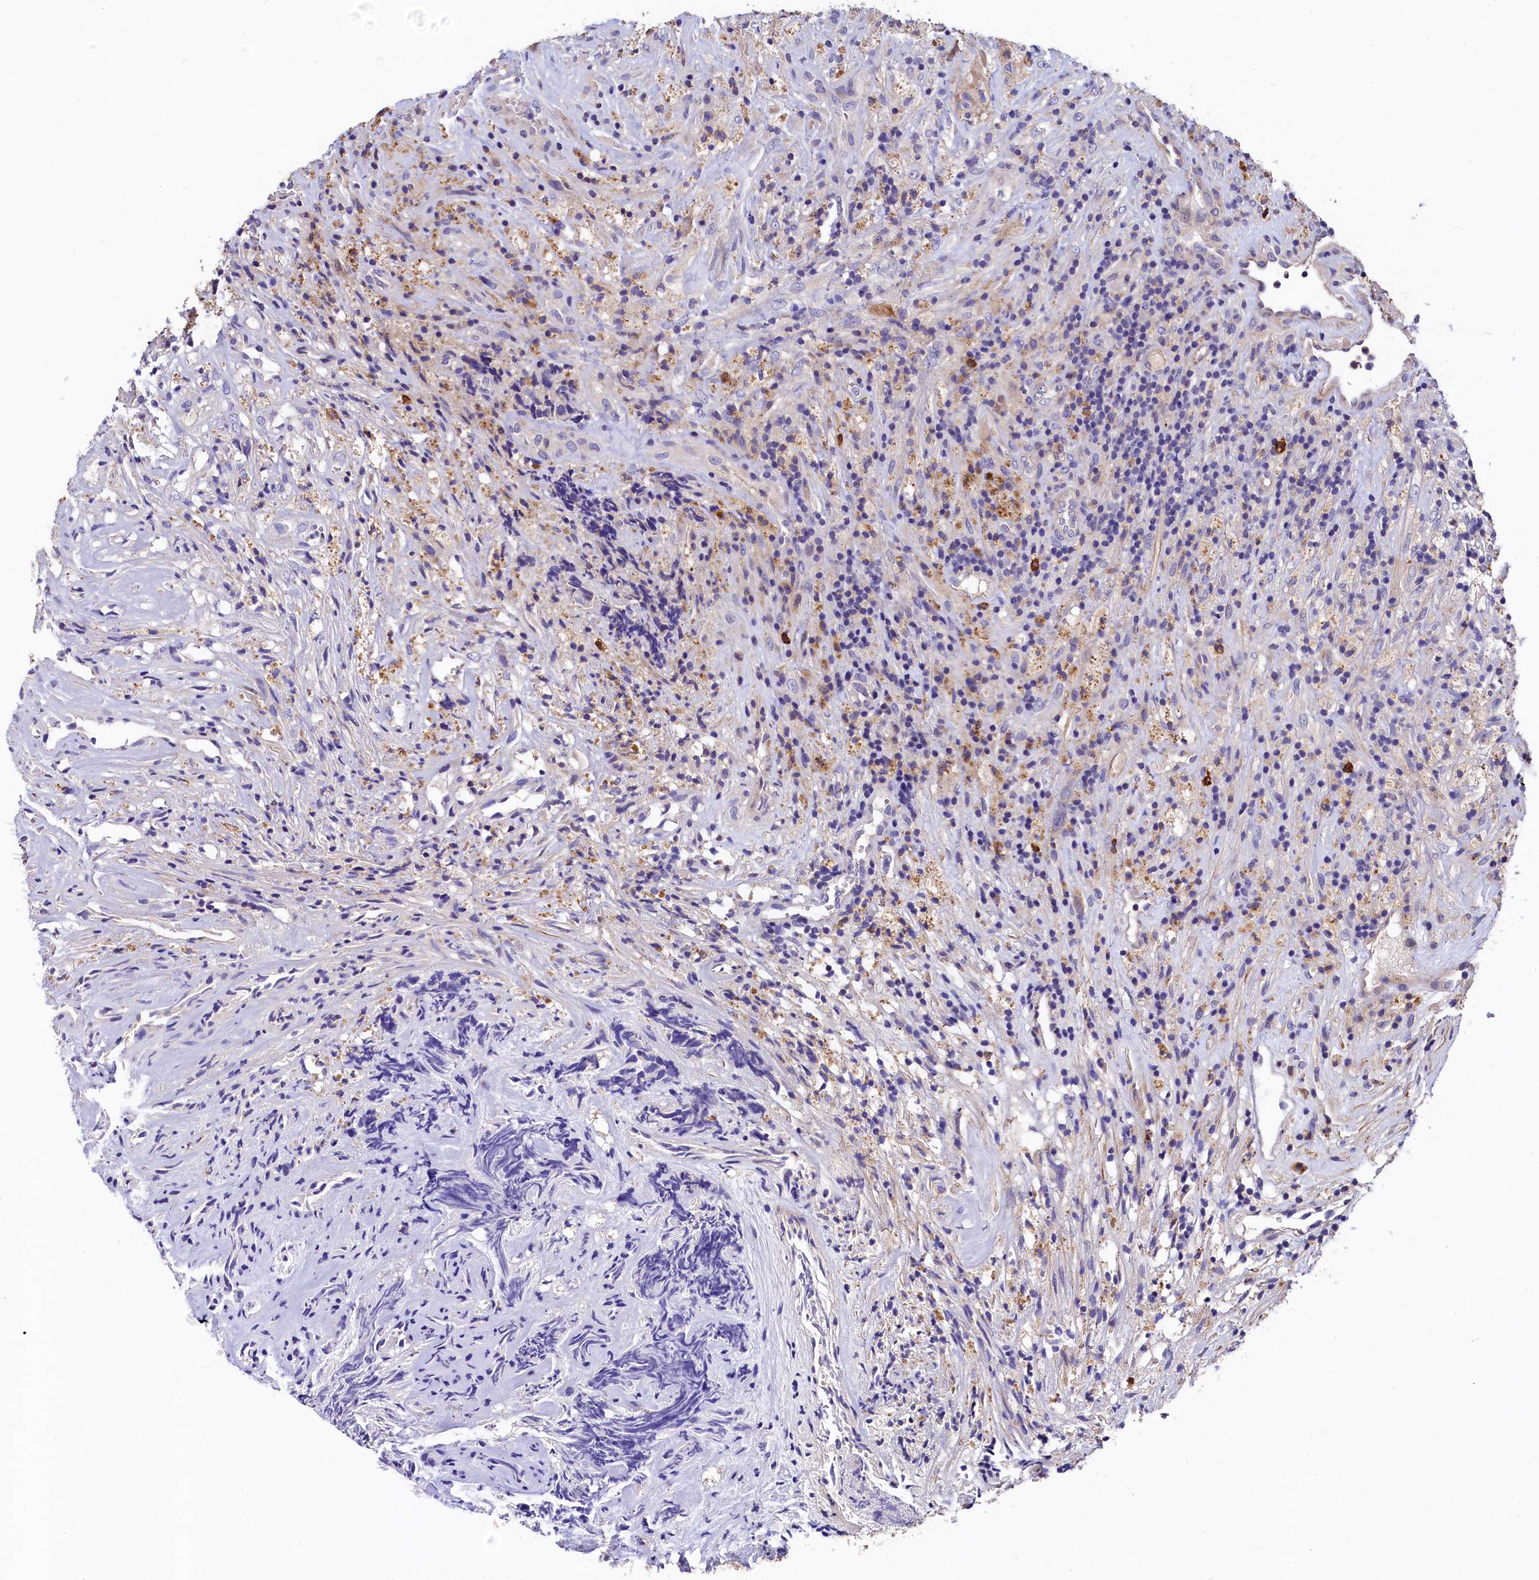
{"staining": {"intensity": "negative", "quantity": "none", "location": "none"}, "tissue": "glioma", "cell_type": "Tumor cells", "image_type": "cancer", "snomed": [{"axis": "morphology", "description": "Glioma, malignant, High grade"}, {"axis": "topography", "description": "Brain"}], "caption": "High power microscopy photomicrograph of an immunohistochemistry histopathology image of glioma, revealing no significant expression in tumor cells.", "gene": "EPS8L2", "patient": {"sex": "male", "age": 69}}